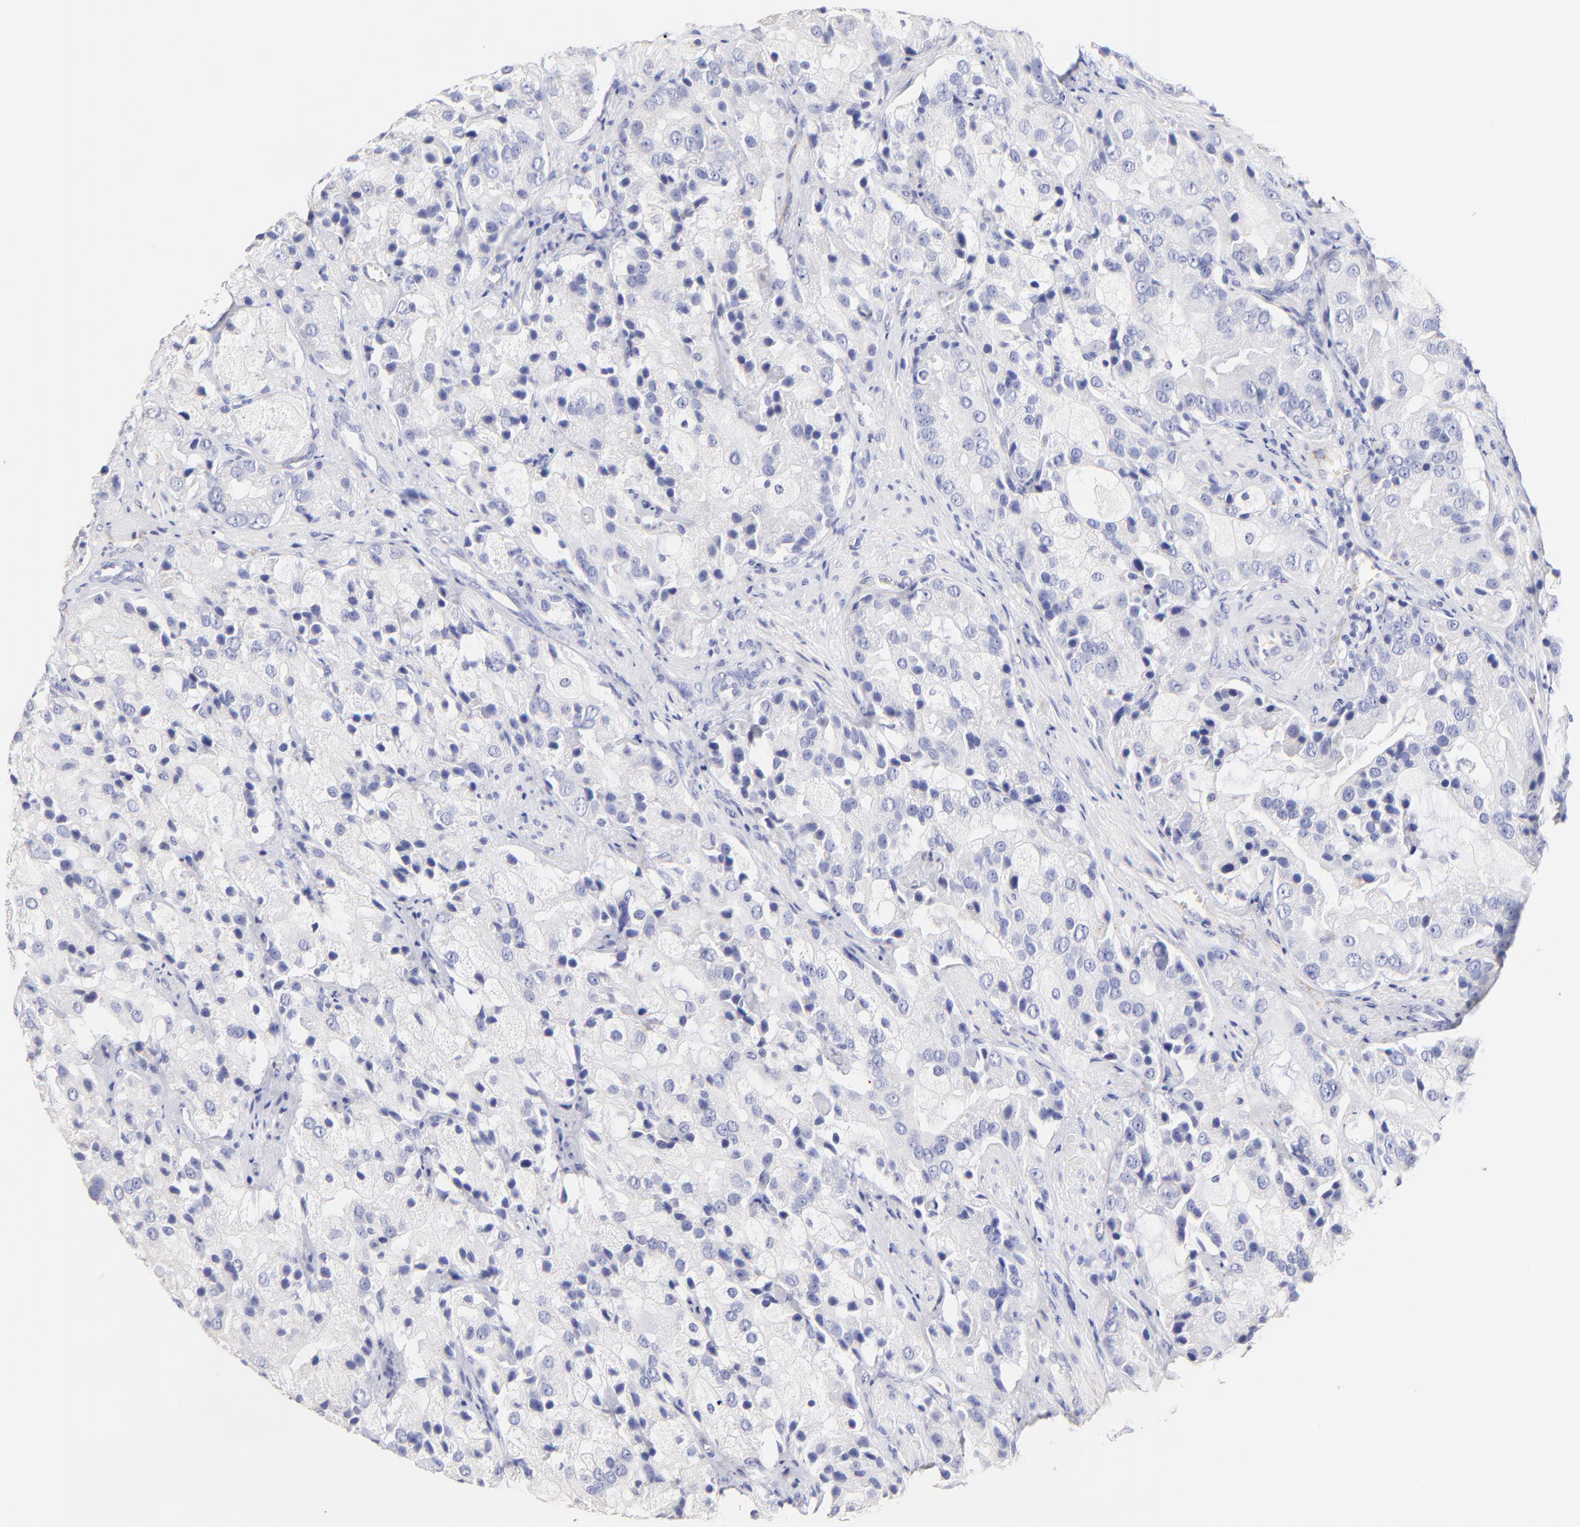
{"staining": {"intensity": "negative", "quantity": "none", "location": "none"}, "tissue": "prostate cancer", "cell_type": "Tumor cells", "image_type": "cancer", "snomed": [{"axis": "morphology", "description": "Adenocarcinoma, High grade"}, {"axis": "topography", "description": "Prostate"}], "caption": "A high-resolution image shows IHC staining of prostate adenocarcinoma (high-grade), which exhibits no significant expression in tumor cells. (Stains: DAB (3,3'-diaminobenzidine) immunohistochemistry (IHC) with hematoxylin counter stain, Microscopy: brightfield microscopy at high magnification).", "gene": "ASB9", "patient": {"sex": "male", "age": 70}}